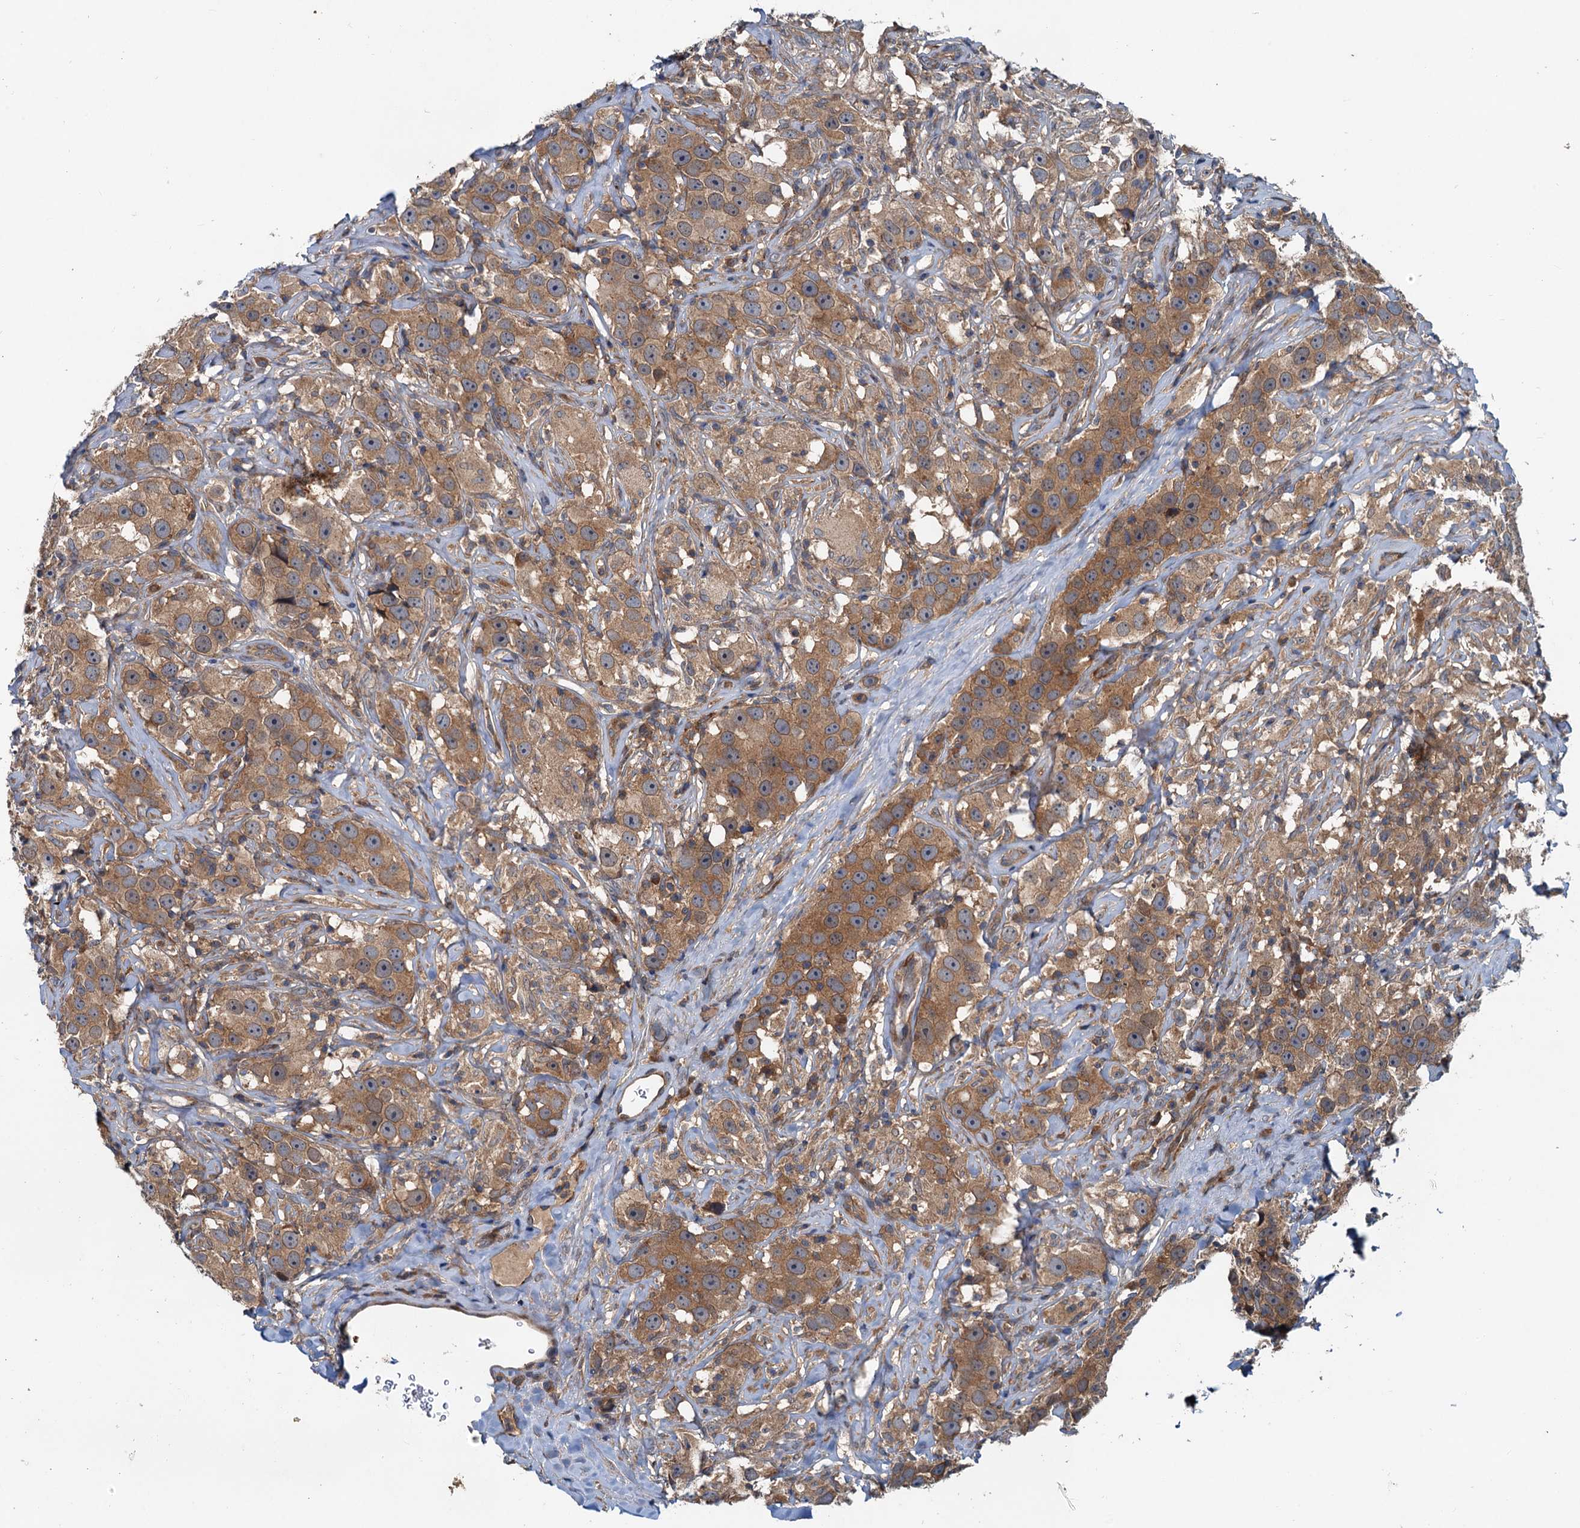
{"staining": {"intensity": "moderate", "quantity": ">75%", "location": "cytoplasmic/membranous"}, "tissue": "testis cancer", "cell_type": "Tumor cells", "image_type": "cancer", "snomed": [{"axis": "morphology", "description": "Seminoma, NOS"}, {"axis": "topography", "description": "Testis"}], "caption": "Tumor cells reveal moderate cytoplasmic/membranous expression in about >75% of cells in testis cancer (seminoma).", "gene": "EFL1", "patient": {"sex": "male", "age": 49}}